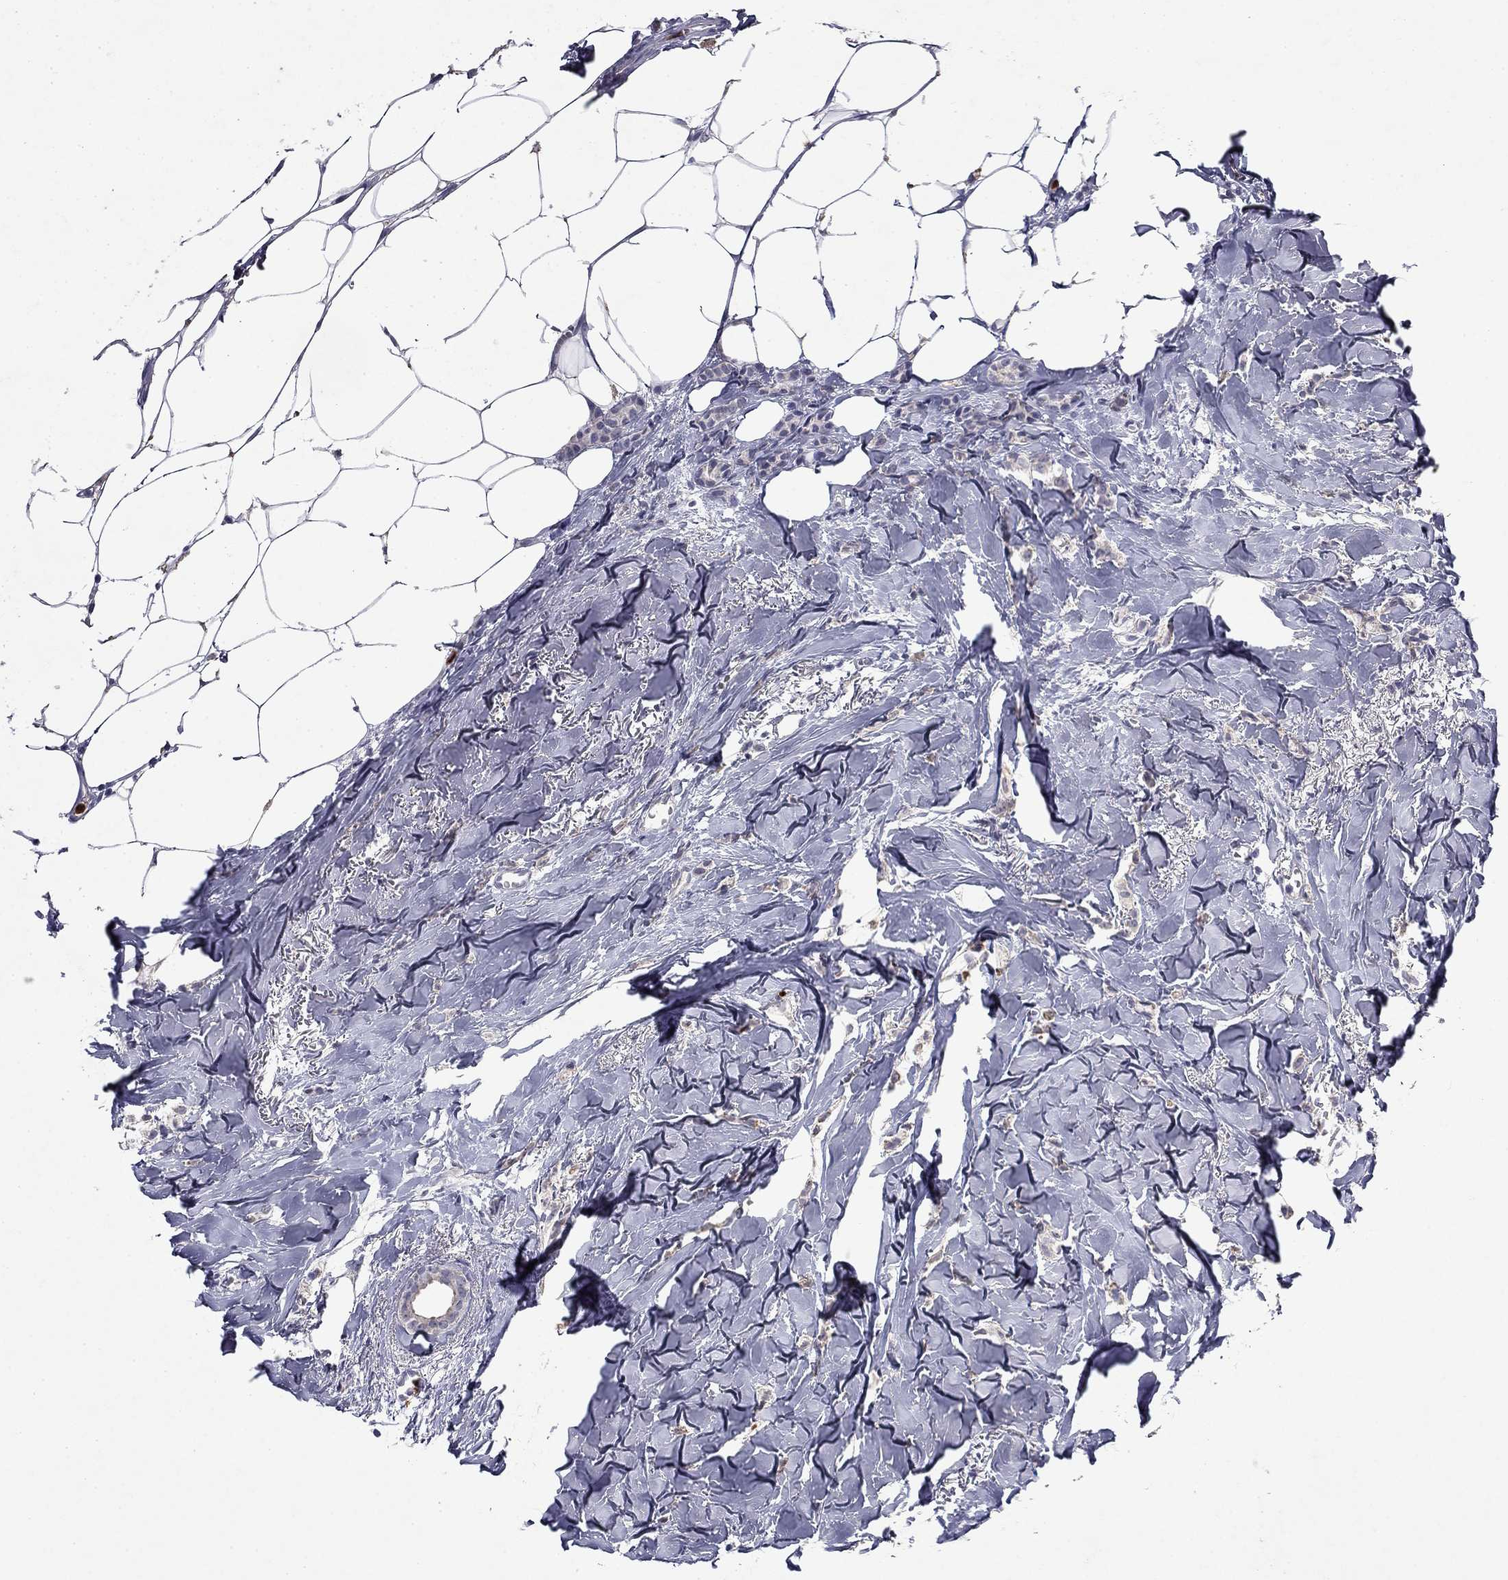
{"staining": {"intensity": "negative", "quantity": "none", "location": "none"}, "tissue": "breast cancer", "cell_type": "Tumor cells", "image_type": "cancer", "snomed": [{"axis": "morphology", "description": "Duct carcinoma"}, {"axis": "topography", "description": "Breast"}], "caption": "Immunohistochemistry (IHC) image of breast cancer stained for a protein (brown), which displays no staining in tumor cells. The staining was performed using DAB (3,3'-diaminobenzidine) to visualize the protein expression in brown, while the nuclei were stained in blue with hematoxylin (Magnification: 20x).", "gene": "IRF5", "patient": {"sex": "female", "age": 85}}